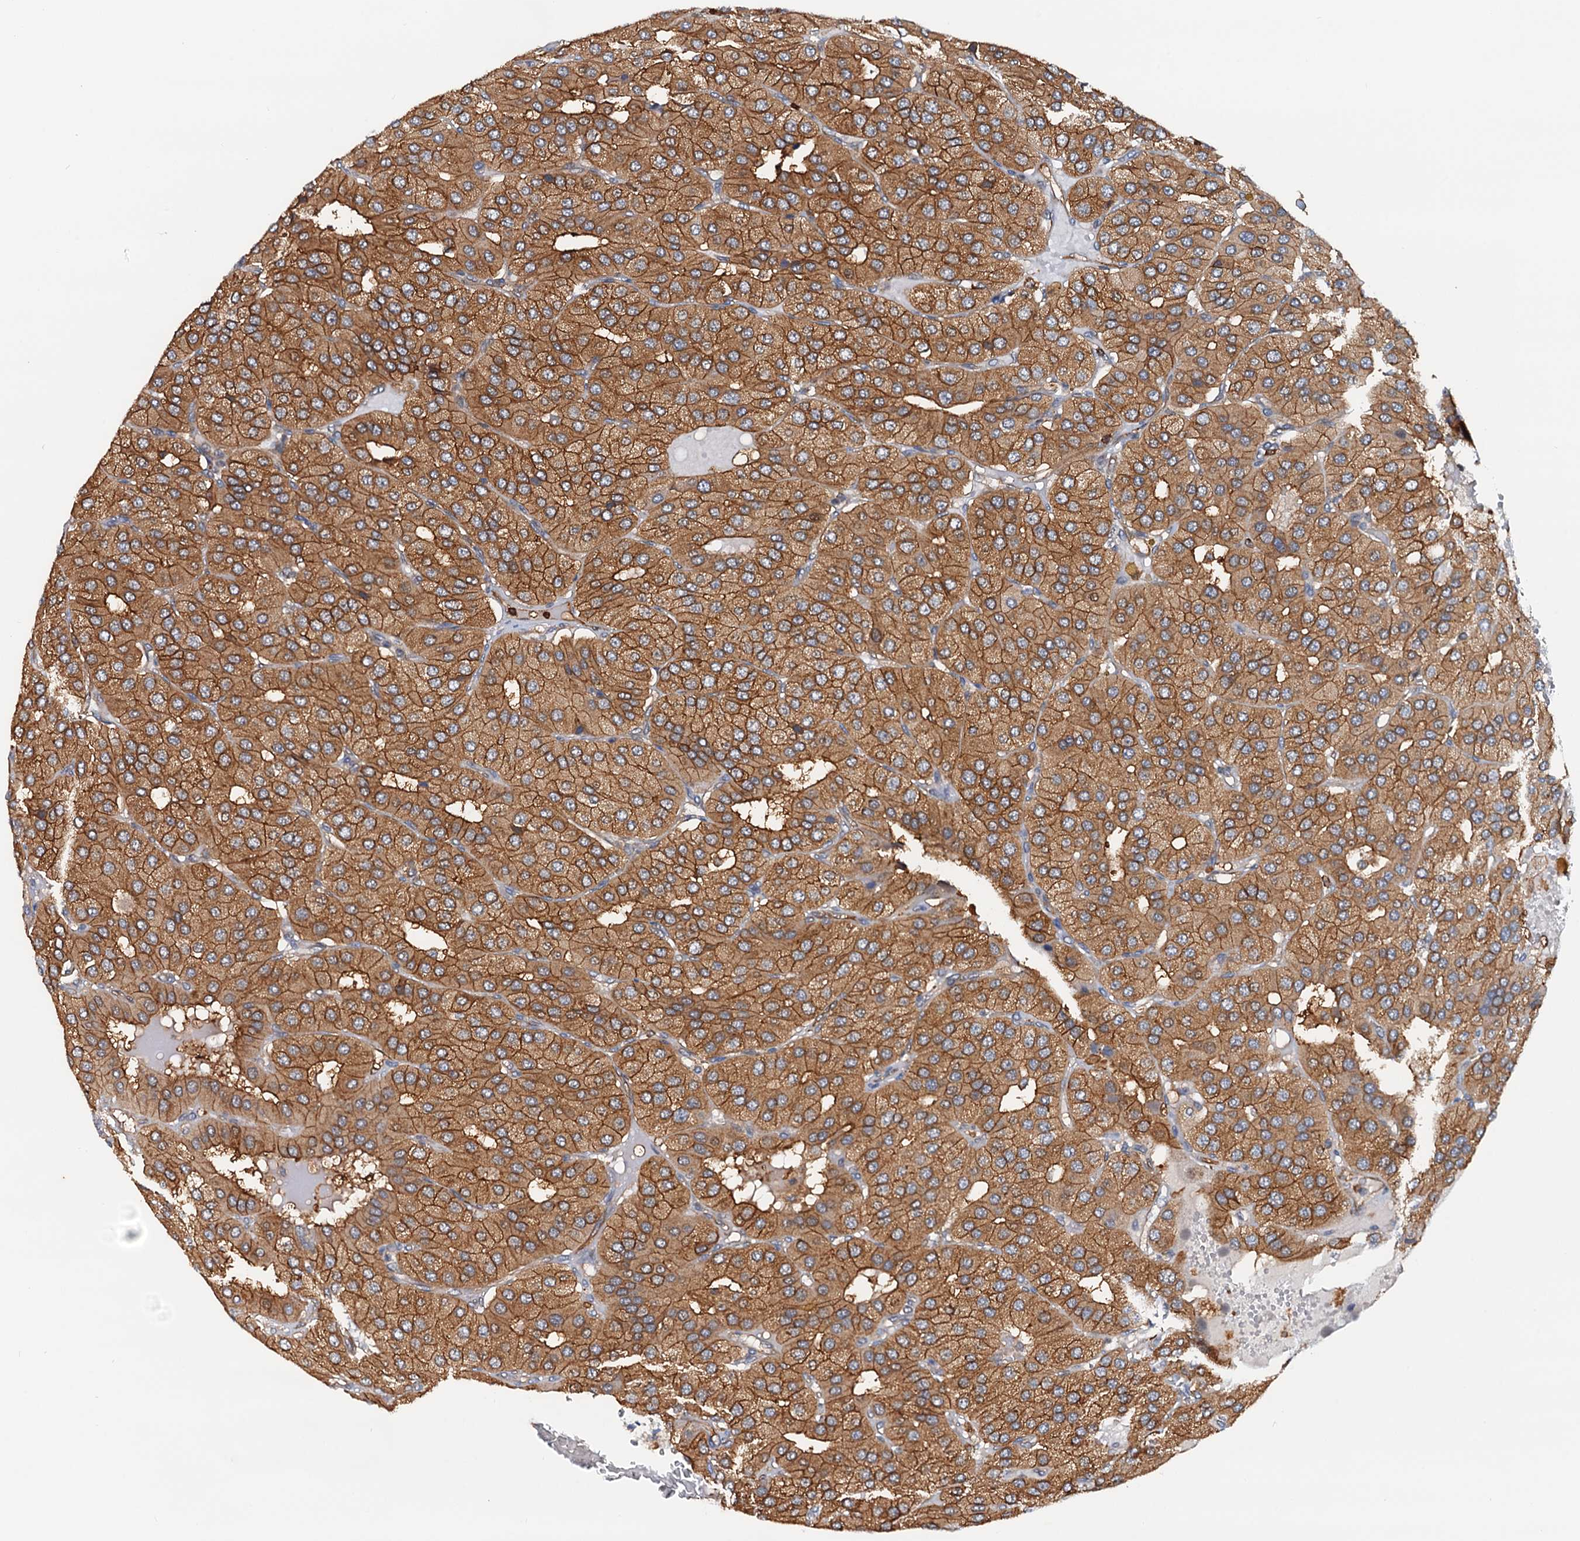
{"staining": {"intensity": "moderate", "quantity": ">75%", "location": "cytoplasmic/membranous"}, "tissue": "parathyroid gland", "cell_type": "Glandular cells", "image_type": "normal", "snomed": [{"axis": "morphology", "description": "Normal tissue, NOS"}, {"axis": "morphology", "description": "Adenoma, NOS"}, {"axis": "topography", "description": "Parathyroid gland"}], "caption": "Parathyroid gland stained with DAB IHC reveals medium levels of moderate cytoplasmic/membranous expression in approximately >75% of glandular cells.", "gene": "USP6NL", "patient": {"sex": "female", "age": 86}}